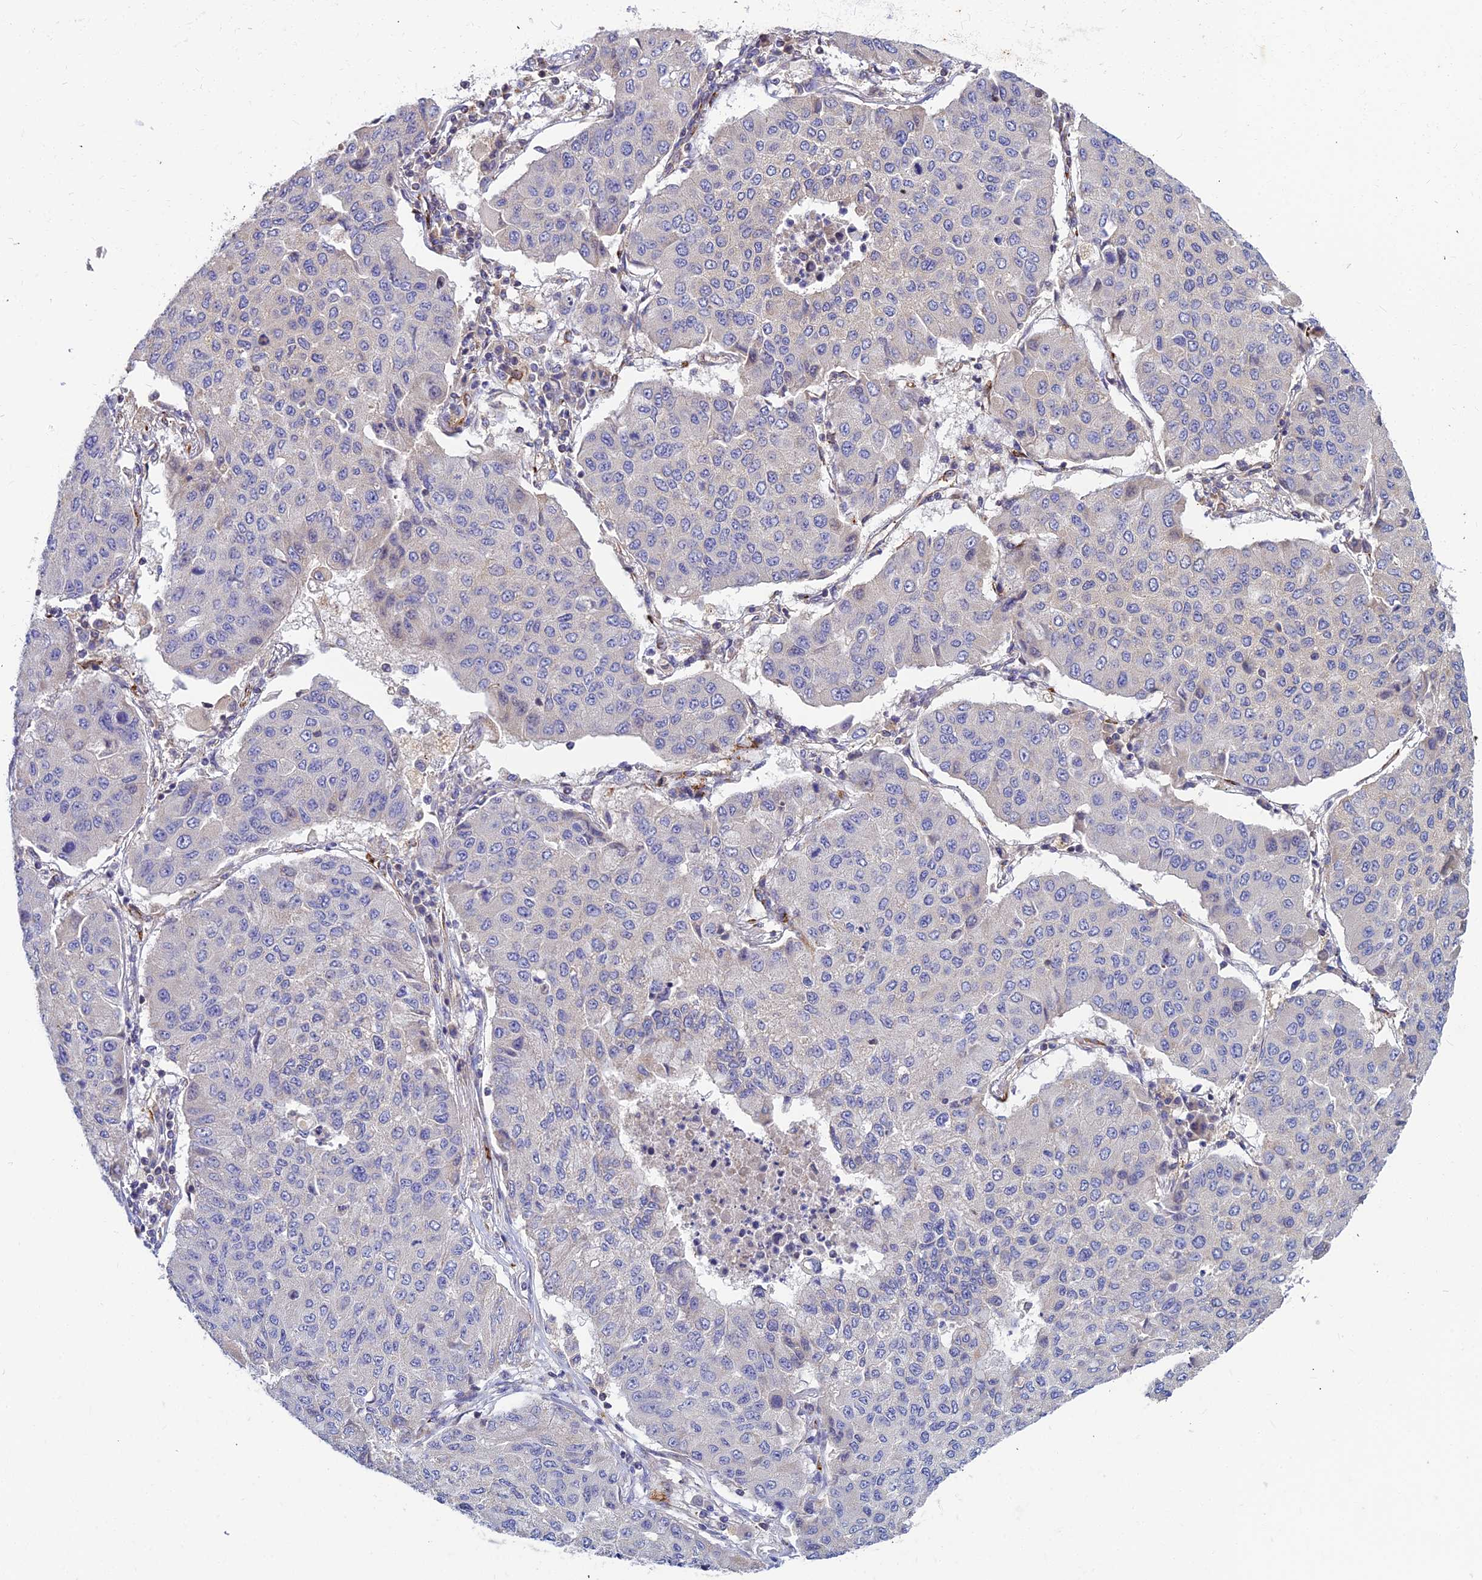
{"staining": {"intensity": "negative", "quantity": "none", "location": "none"}, "tissue": "lung cancer", "cell_type": "Tumor cells", "image_type": "cancer", "snomed": [{"axis": "morphology", "description": "Squamous cell carcinoma, NOS"}, {"axis": "topography", "description": "Lung"}], "caption": "Human lung squamous cell carcinoma stained for a protein using immunohistochemistry (IHC) displays no staining in tumor cells.", "gene": "ASPHD1", "patient": {"sex": "male", "age": 74}}